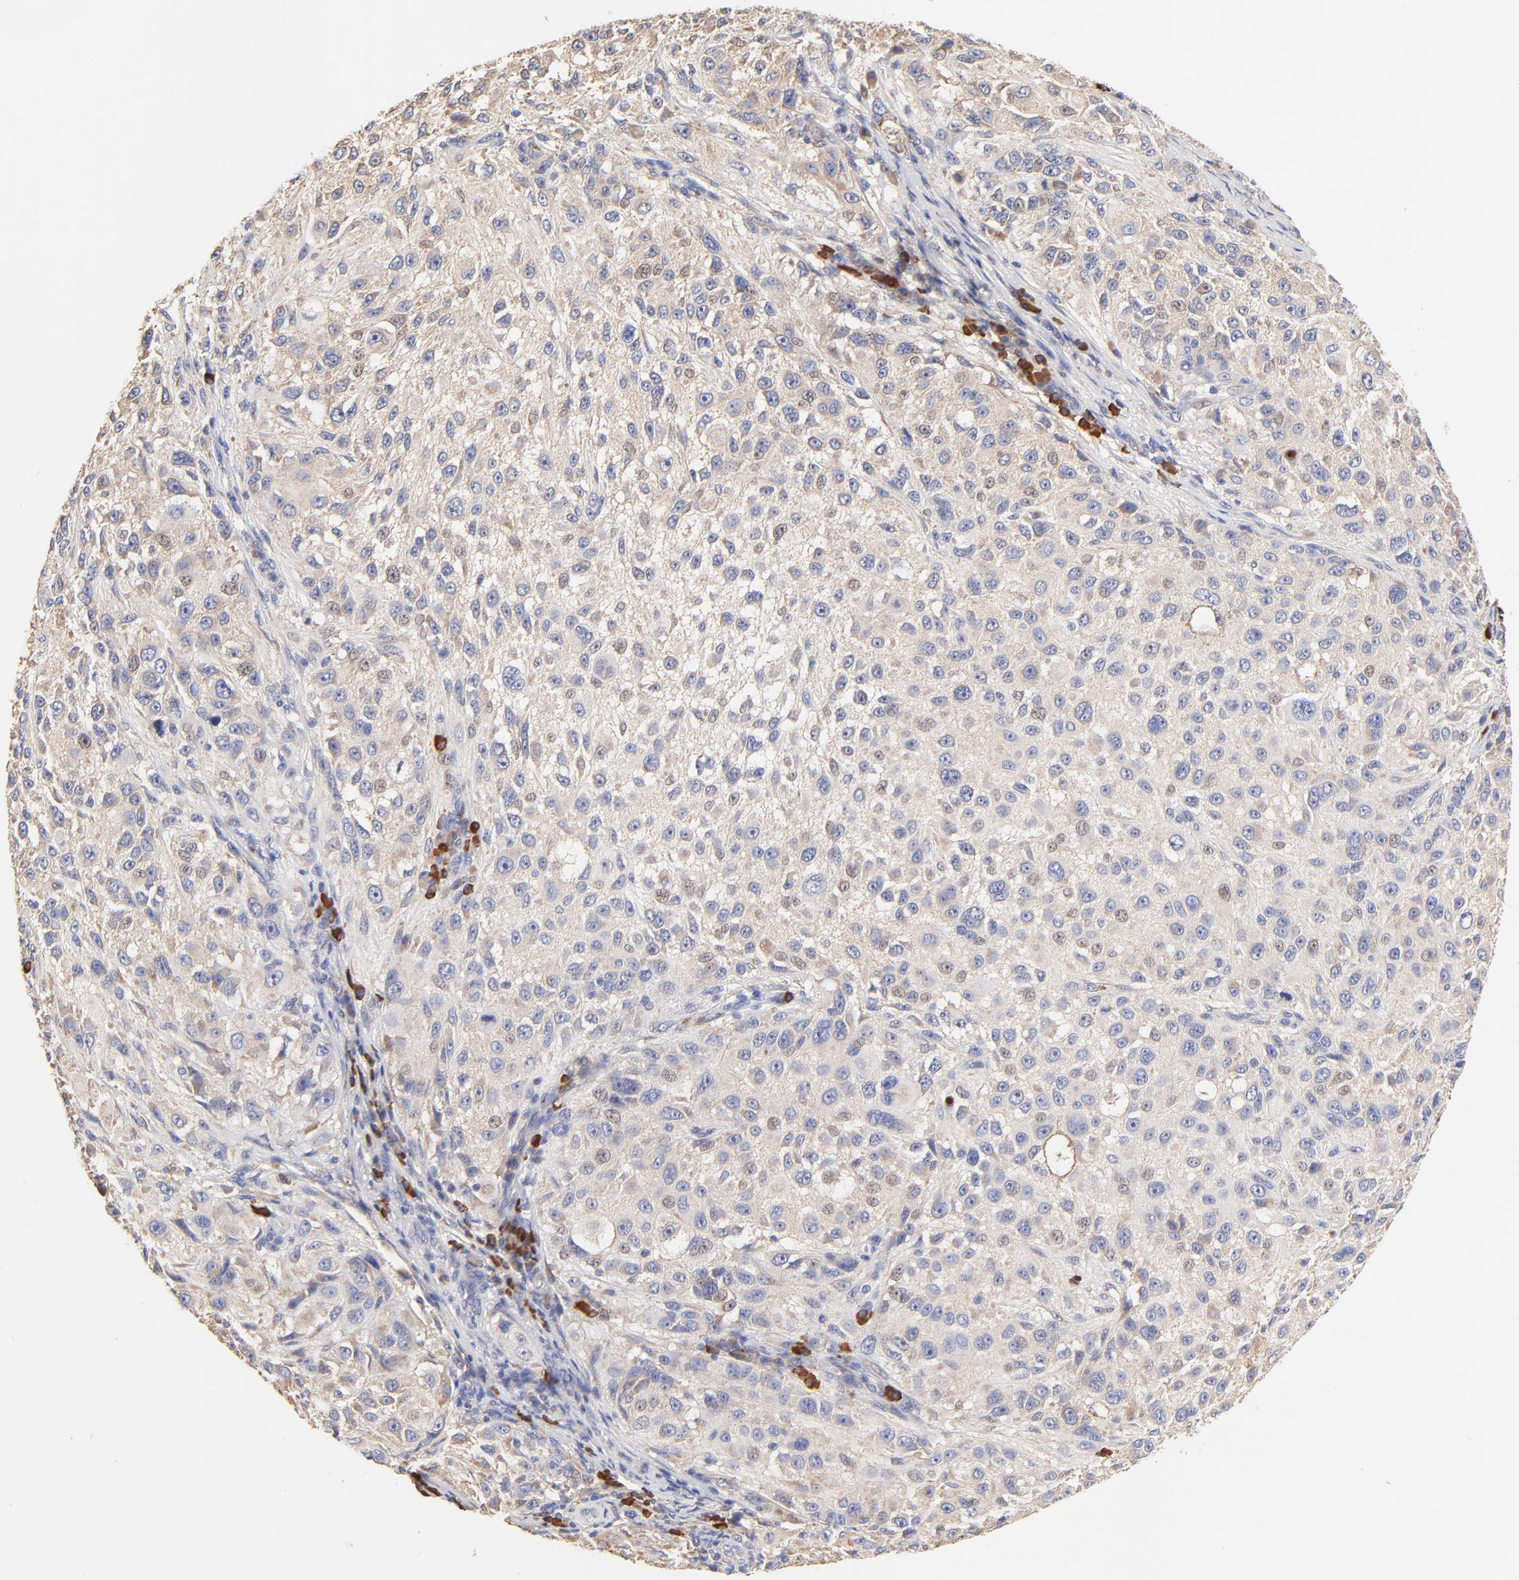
{"staining": {"intensity": "weak", "quantity": ">75%", "location": "cytoplasmic/membranous"}, "tissue": "melanoma", "cell_type": "Tumor cells", "image_type": "cancer", "snomed": [{"axis": "morphology", "description": "Necrosis, NOS"}, {"axis": "morphology", "description": "Malignant melanoma, NOS"}, {"axis": "topography", "description": "Skin"}], "caption": "A brown stain labels weak cytoplasmic/membranous staining of a protein in human melanoma tumor cells. The staining was performed using DAB (3,3'-diaminobenzidine), with brown indicating positive protein expression. Nuclei are stained blue with hematoxylin.", "gene": "PTK7", "patient": {"sex": "female", "age": 87}}